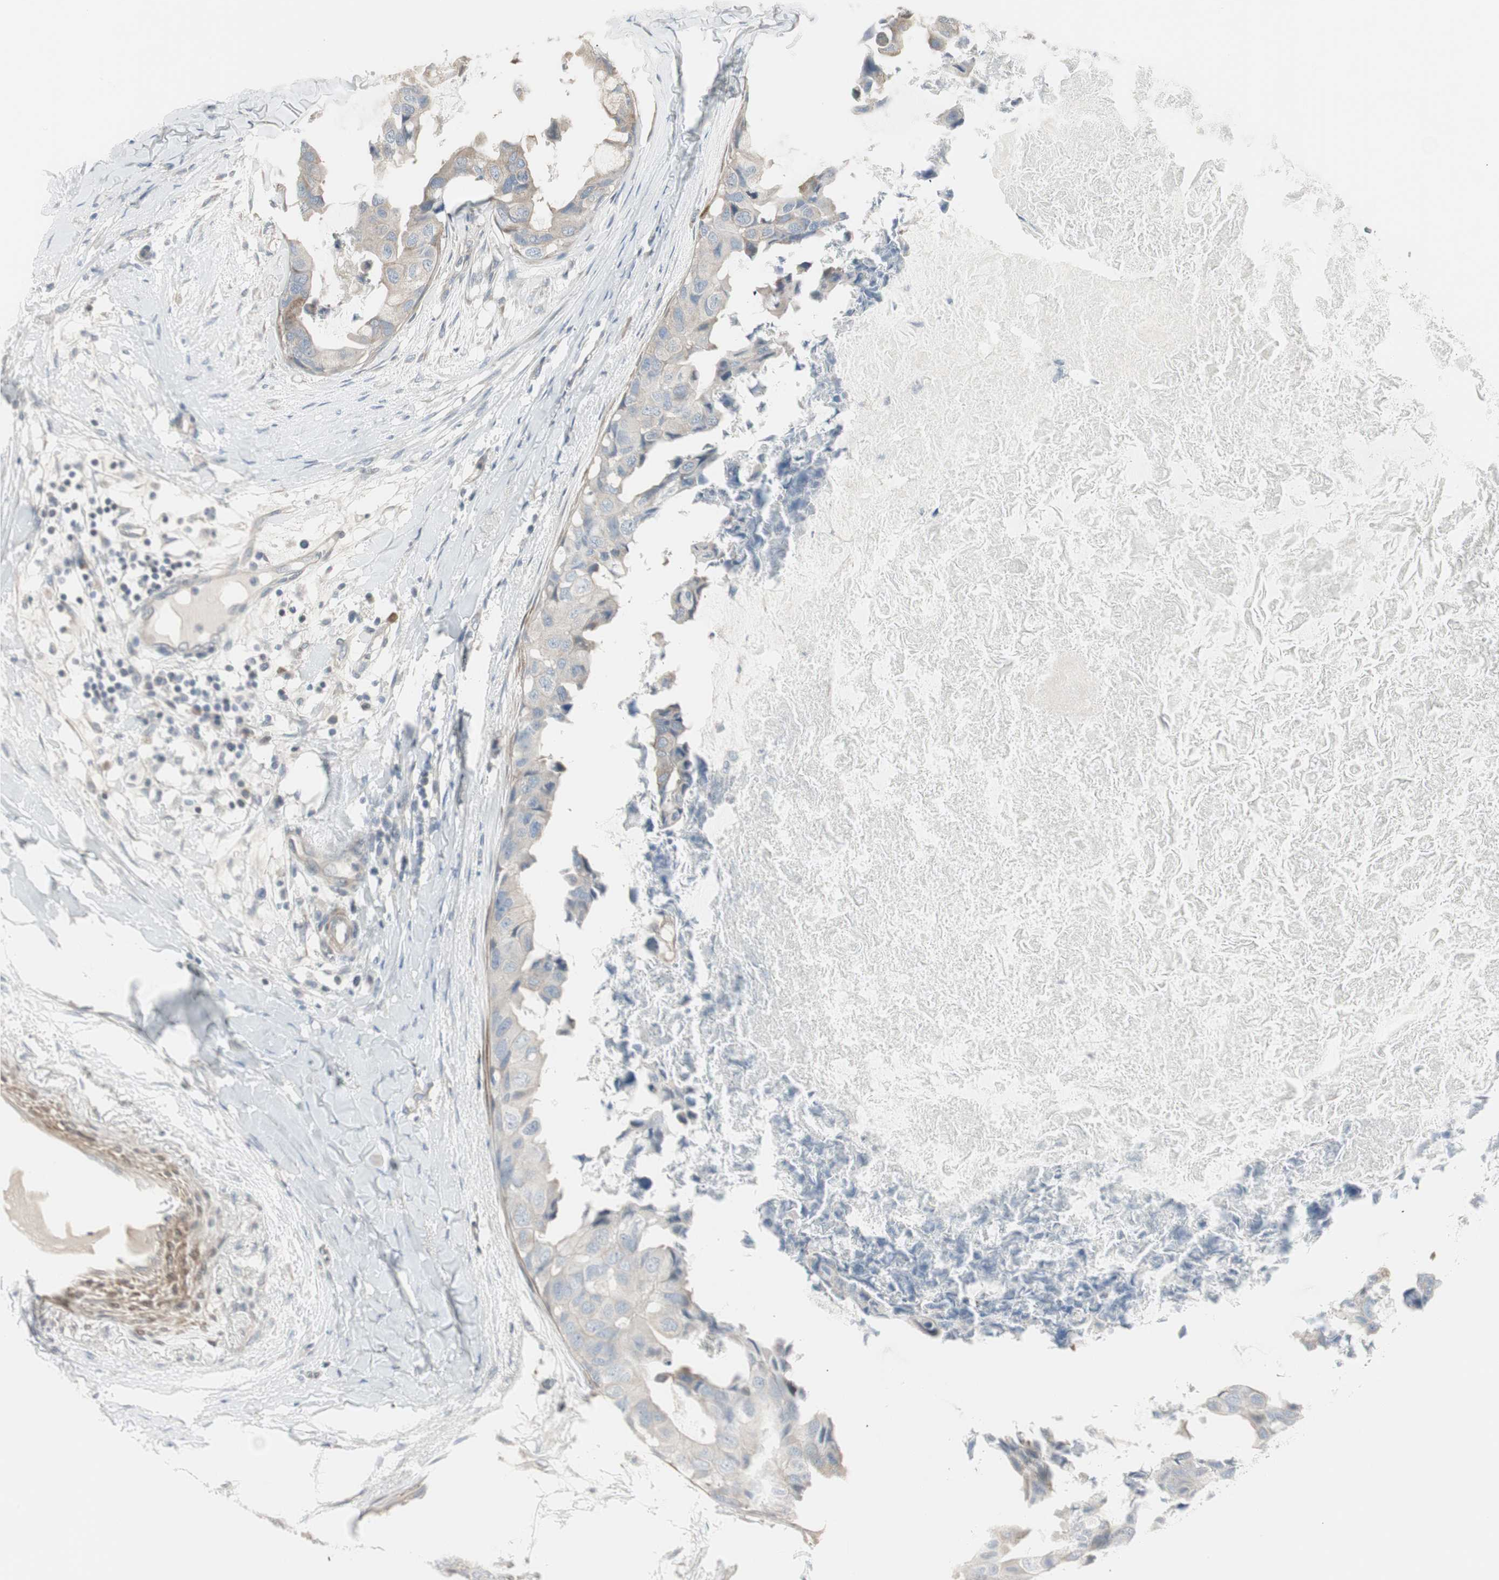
{"staining": {"intensity": "negative", "quantity": "none", "location": "none"}, "tissue": "breast cancer", "cell_type": "Tumor cells", "image_type": "cancer", "snomed": [{"axis": "morphology", "description": "Duct carcinoma"}, {"axis": "topography", "description": "Breast"}], "caption": "Immunohistochemistry image of neoplastic tissue: intraductal carcinoma (breast) stained with DAB shows no significant protein staining in tumor cells.", "gene": "DMPK", "patient": {"sex": "female", "age": 40}}